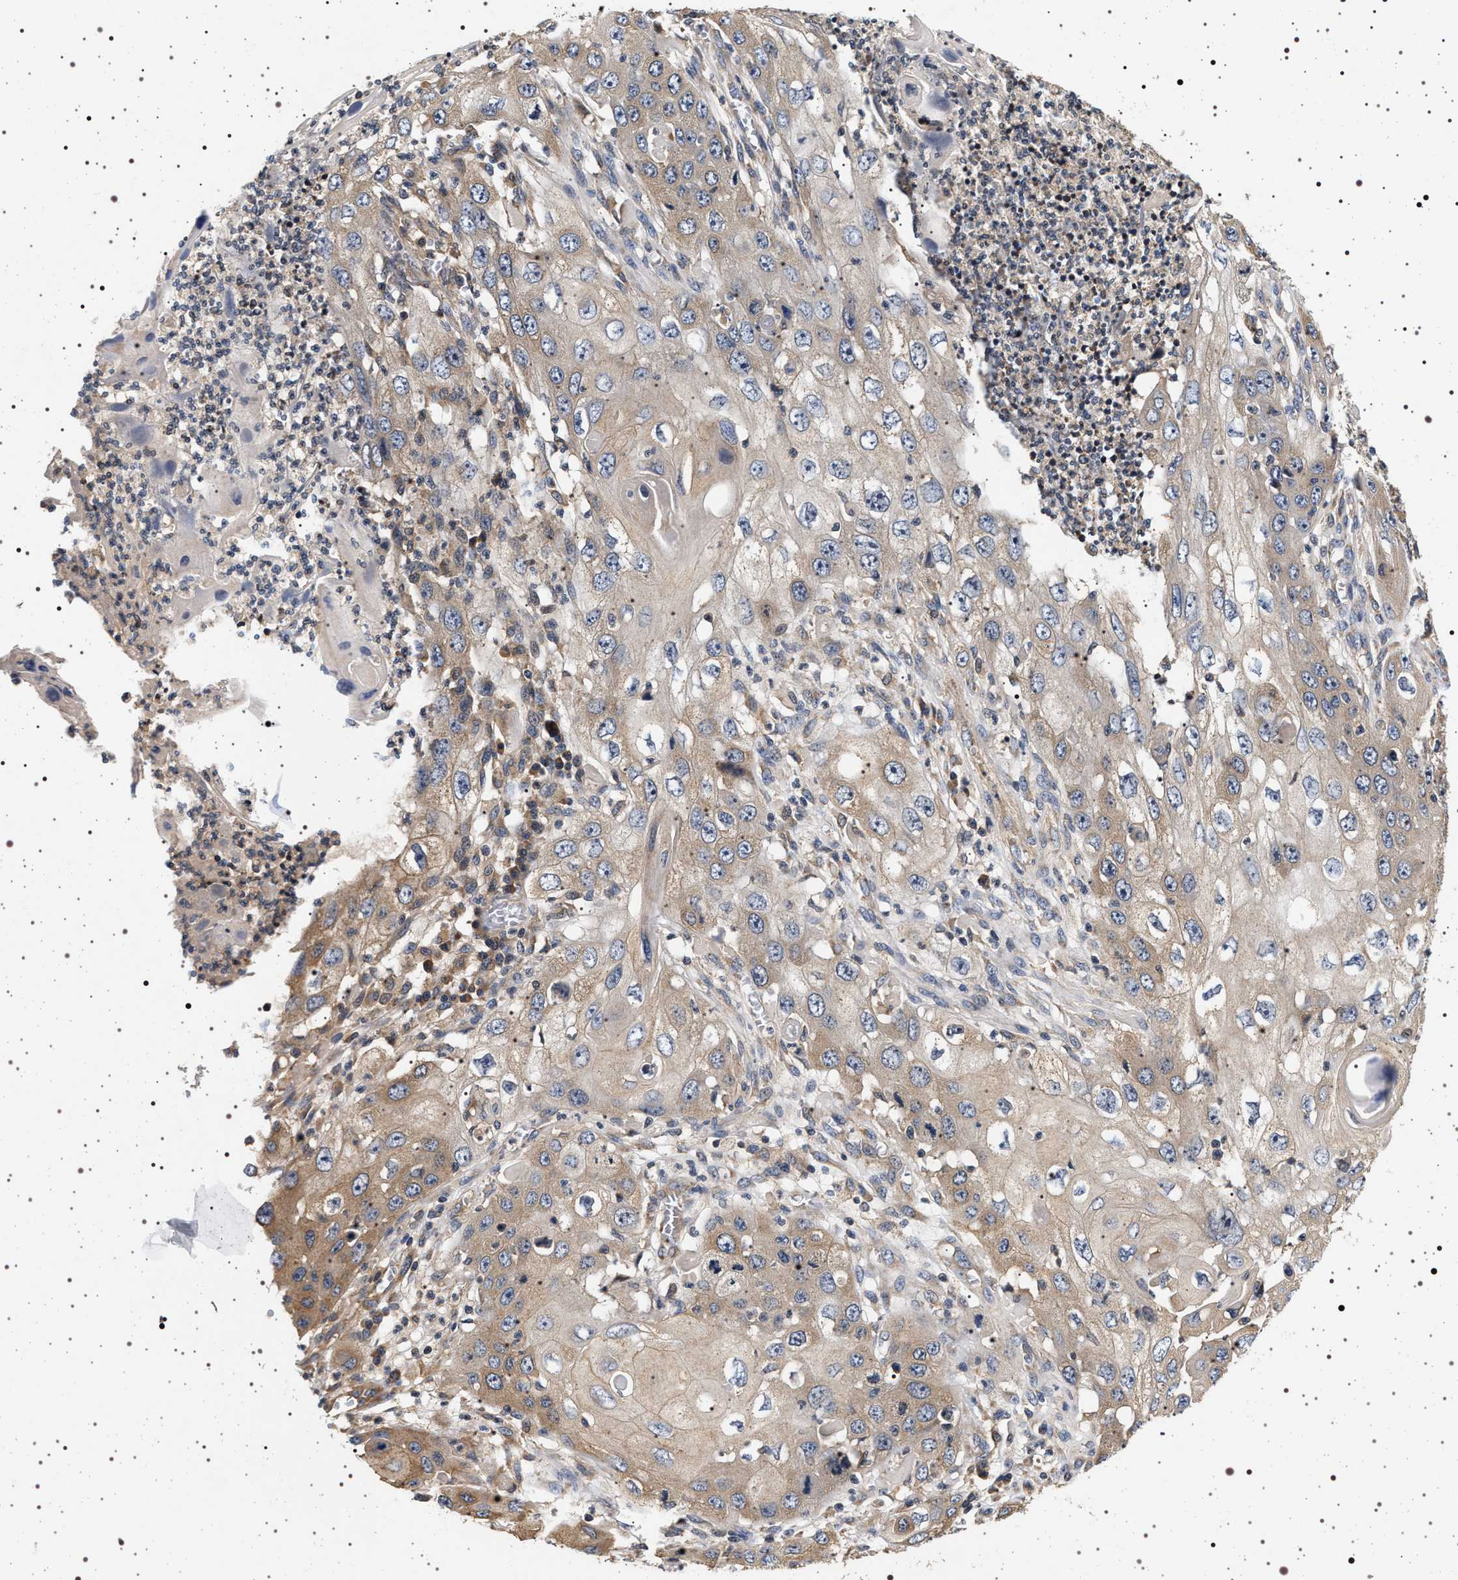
{"staining": {"intensity": "moderate", "quantity": "<25%", "location": "cytoplasmic/membranous"}, "tissue": "skin cancer", "cell_type": "Tumor cells", "image_type": "cancer", "snomed": [{"axis": "morphology", "description": "Squamous cell carcinoma, NOS"}, {"axis": "topography", "description": "Skin"}], "caption": "Immunohistochemistry (DAB) staining of human squamous cell carcinoma (skin) exhibits moderate cytoplasmic/membranous protein expression in about <25% of tumor cells.", "gene": "DCBLD2", "patient": {"sex": "male", "age": 55}}